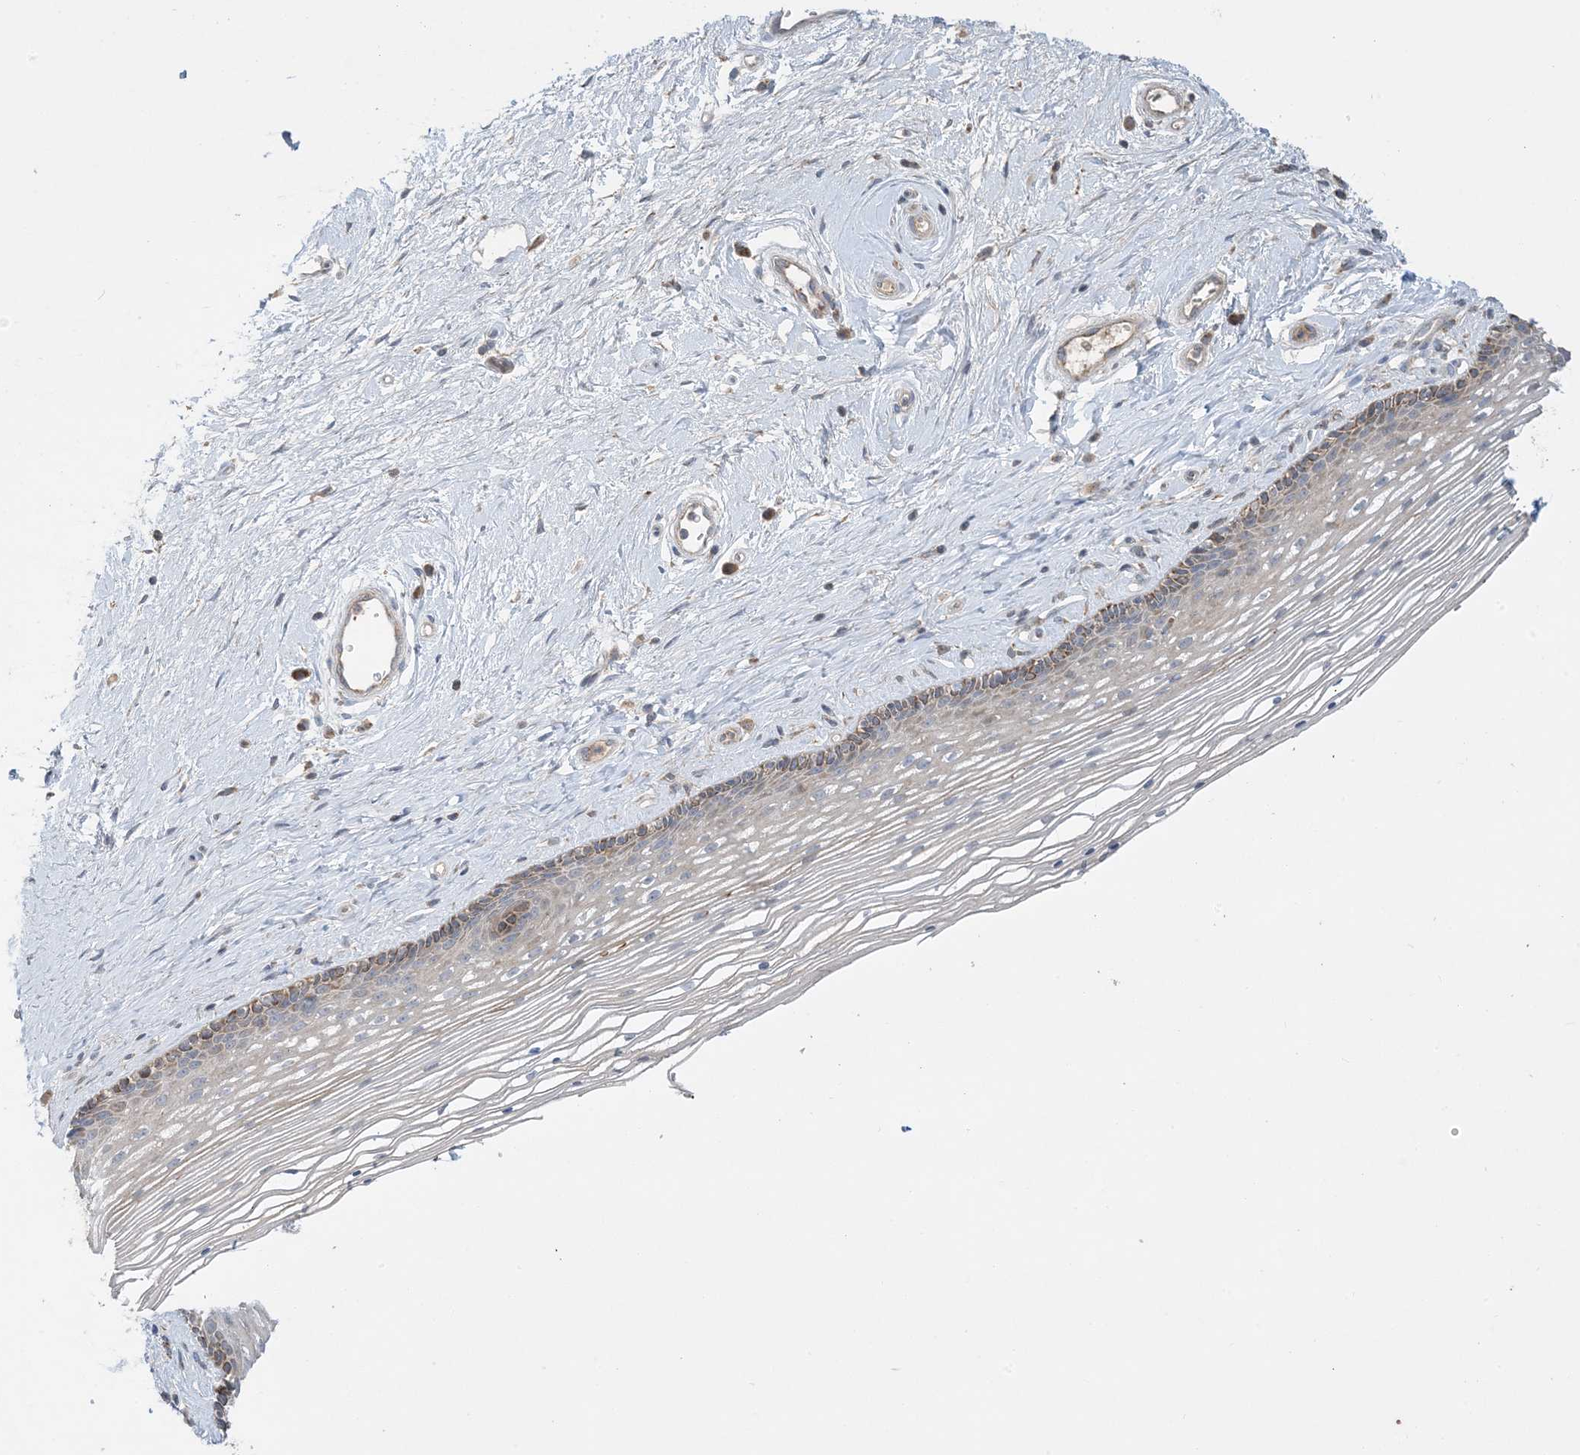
{"staining": {"intensity": "moderate", "quantity": "<25%", "location": "cytoplasmic/membranous"}, "tissue": "vagina", "cell_type": "Squamous epithelial cells", "image_type": "normal", "snomed": [{"axis": "morphology", "description": "Normal tissue, NOS"}, {"axis": "topography", "description": "Vagina"}], "caption": "The immunohistochemical stain shows moderate cytoplasmic/membranous staining in squamous epithelial cells of benign vagina. The staining is performed using DAB (3,3'-diaminobenzidine) brown chromogen to label protein expression. The nuclei are counter-stained blue using hematoxylin.", "gene": "ECHDC1", "patient": {"sex": "female", "age": 46}}